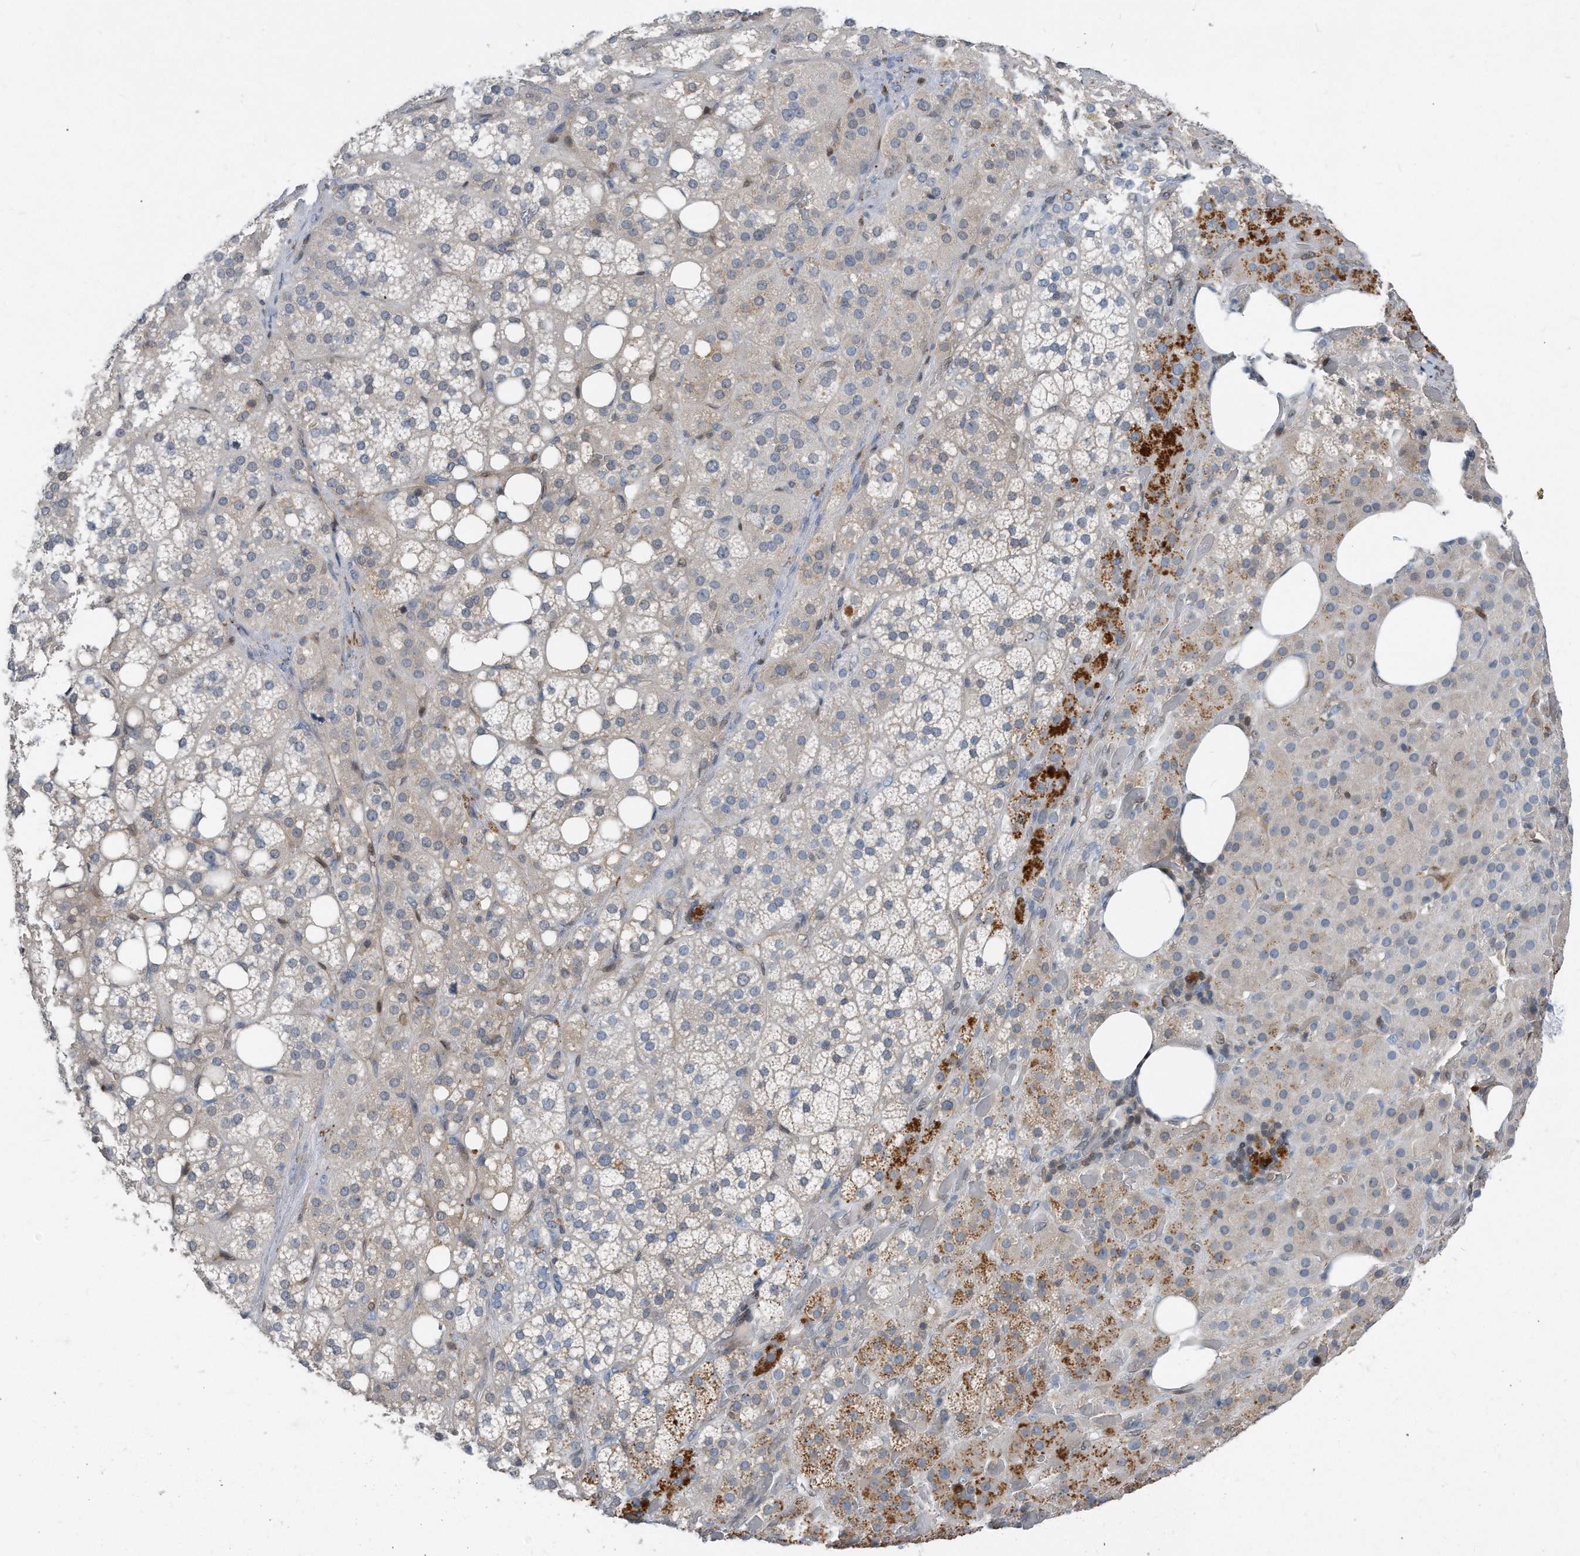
{"staining": {"intensity": "moderate", "quantity": "<25%", "location": "cytoplasmic/membranous"}, "tissue": "adrenal gland", "cell_type": "Glandular cells", "image_type": "normal", "snomed": [{"axis": "morphology", "description": "Normal tissue, NOS"}, {"axis": "topography", "description": "Adrenal gland"}], "caption": "A high-resolution photomicrograph shows IHC staining of normal adrenal gland, which shows moderate cytoplasmic/membranous staining in about <25% of glandular cells. Immunohistochemistry (ihc) stains the protein in brown and the nuclei are stained blue.", "gene": "MAP2K6", "patient": {"sex": "female", "age": 59}}